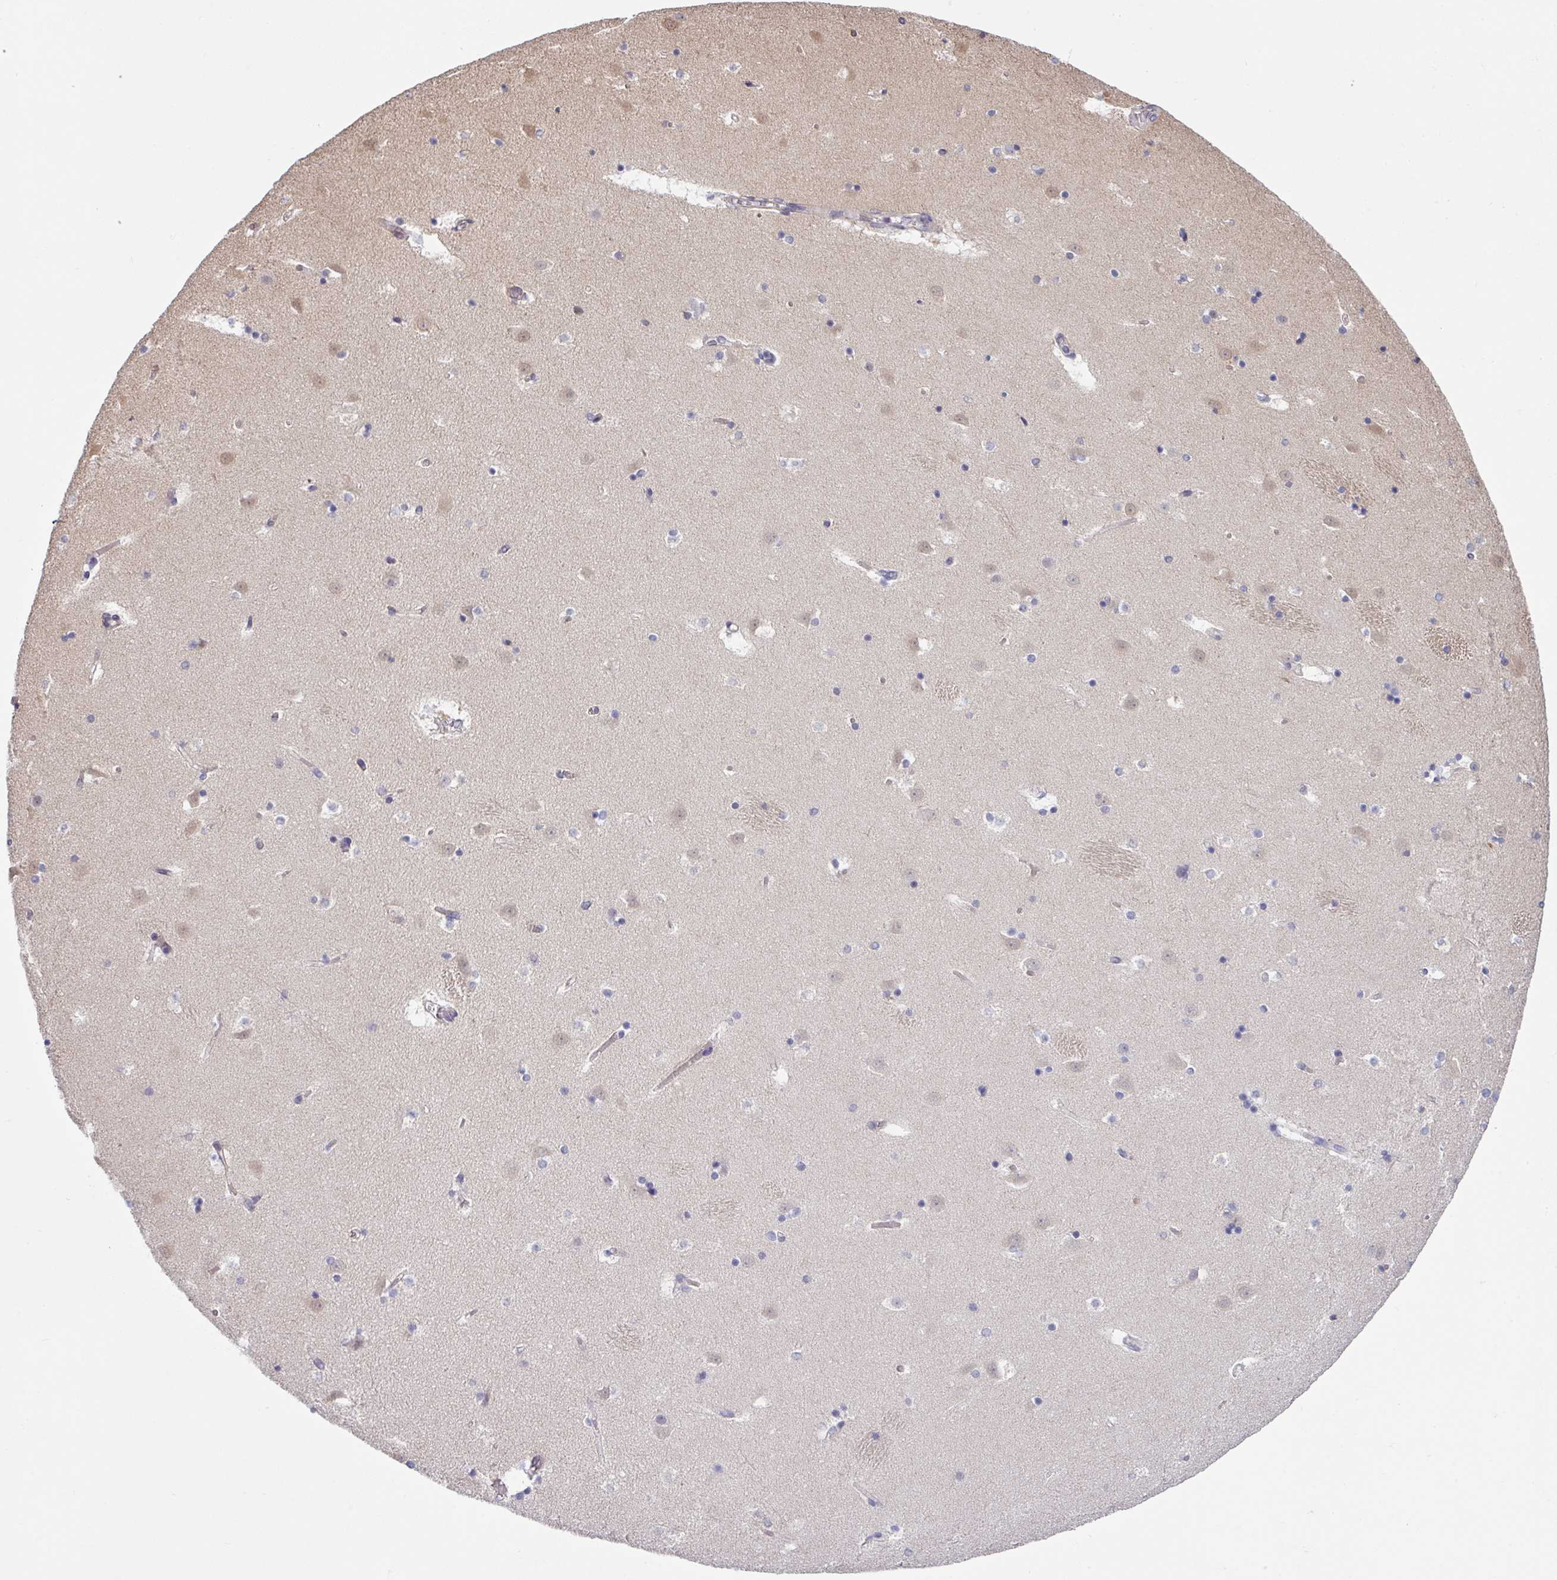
{"staining": {"intensity": "negative", "quantity": "none", "location": "none"}, "tissue": "caudate", "cell_type": "Glial cells", "image_type": "normal", "snomed": [{"axis": "morphology", "description": "Normal tissue, NOS"}, {"axis": "topography", "description": "Lateral ventricle wall"}], "caption": "IHC image of unremarkable human caudate stained for a protein (brown), which displays no staining in glial cells. (Stains: DAB (3,3'-diaminobenzidine) IHC with hematoxylin counter stain, Microscopy: brightfield microscopy at high magnification).", "gene": "TMED5", "patient": {"sex": "male", "age": 45}}